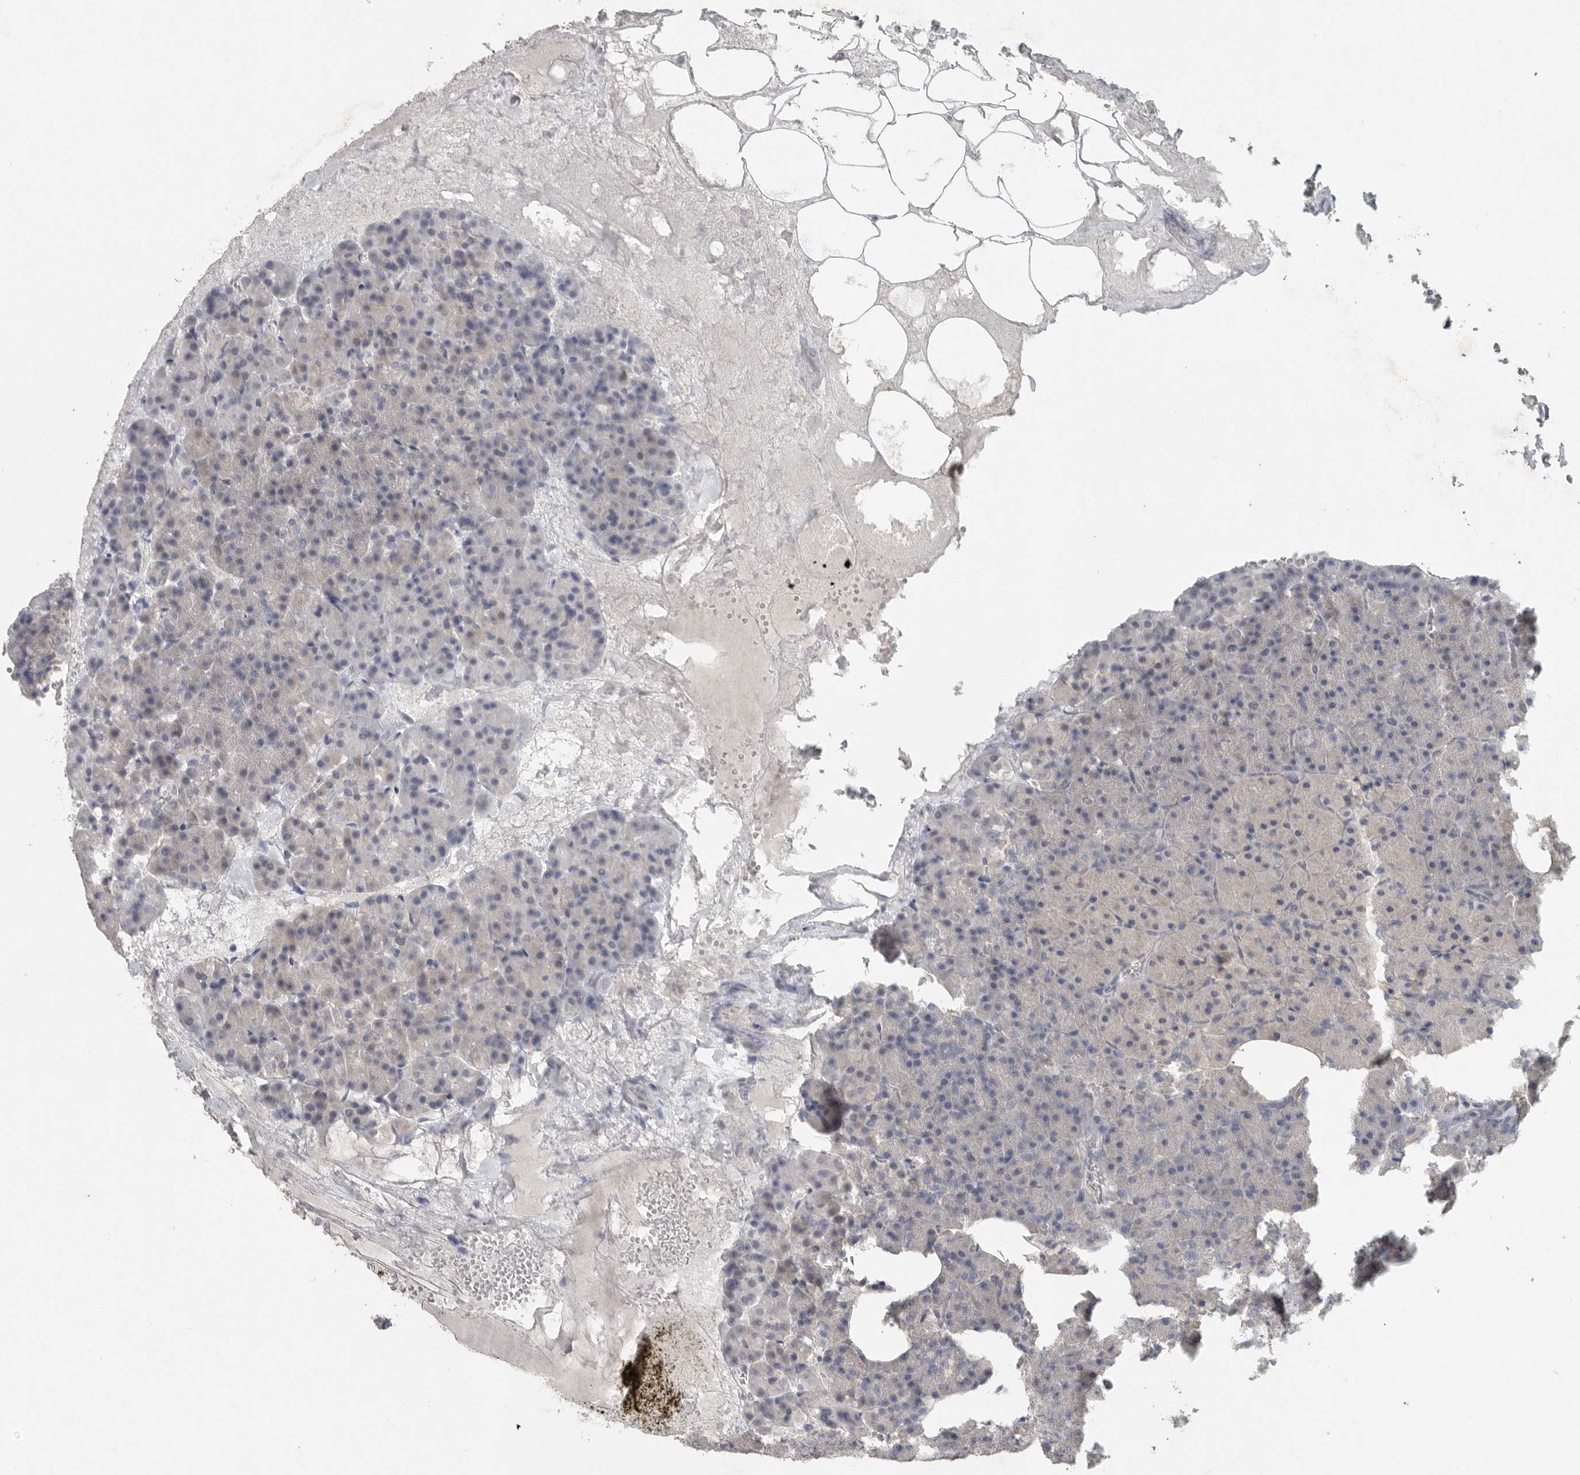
{"staining": {"intensity": "negative", "quantity": "none", "location": "none"}, "tissue": "pancreas", "cell_type": "Exocrine glandular cells", "image_type": "normal", "snomed": [{"axis": "morphology", "description": "Normal tissue, NOS"}, {"axis": "morphology", "description": "Carcinoid, malignant, NOS"}, {"axis": "topography", "description": "Pancreas"}], "caption": "This is a photomicrograph of immunohistochemistry (IHC) staining of normal pancreas, which shows no expression in exocrine glandular cells.", "gene": "REG4", "patient": {"sex": "female", "age": 35}}